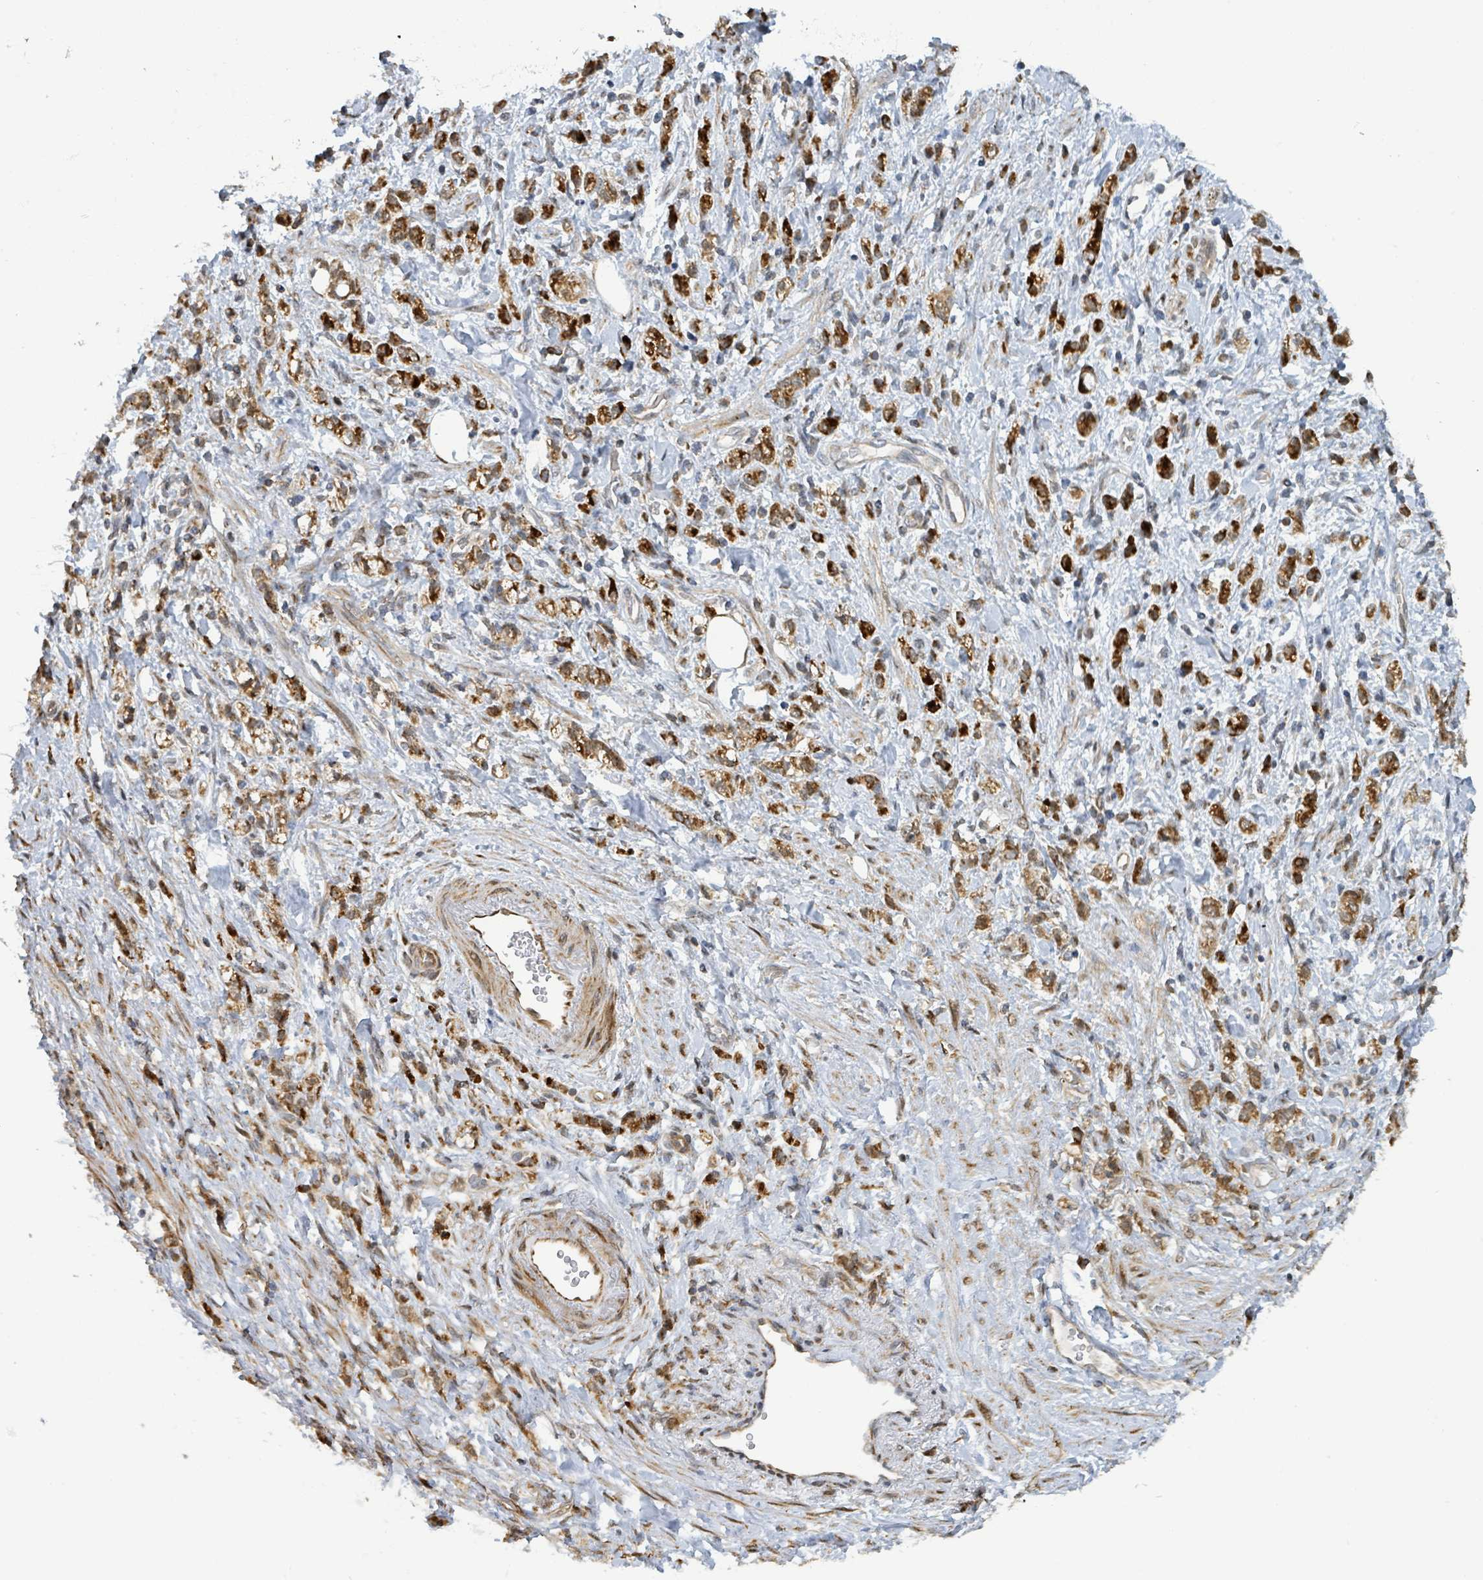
{"staining": {"intensity": "strong", "quantity": ">75%", "location": "cytoplasmic/membranous,nuclear"}, "tissue": "stomach cancer", "cell_type": "Tumor cells", "image_type": "cancer", "snomed": [{"axis": "morphology", "description": "Adenocarcinoma, NOS"}, {"axis": "topography", "description": "Stomach"}], "caption": "The micrograph displays immunohistochemical staining of adenocarcinoma (stomach). There is strong cytoplasmic/membranous and nuclear staining is identified in about >75% of tumor cells.", "gene": "PSMB7", "patient": {"sex": "male", "age": 77}}